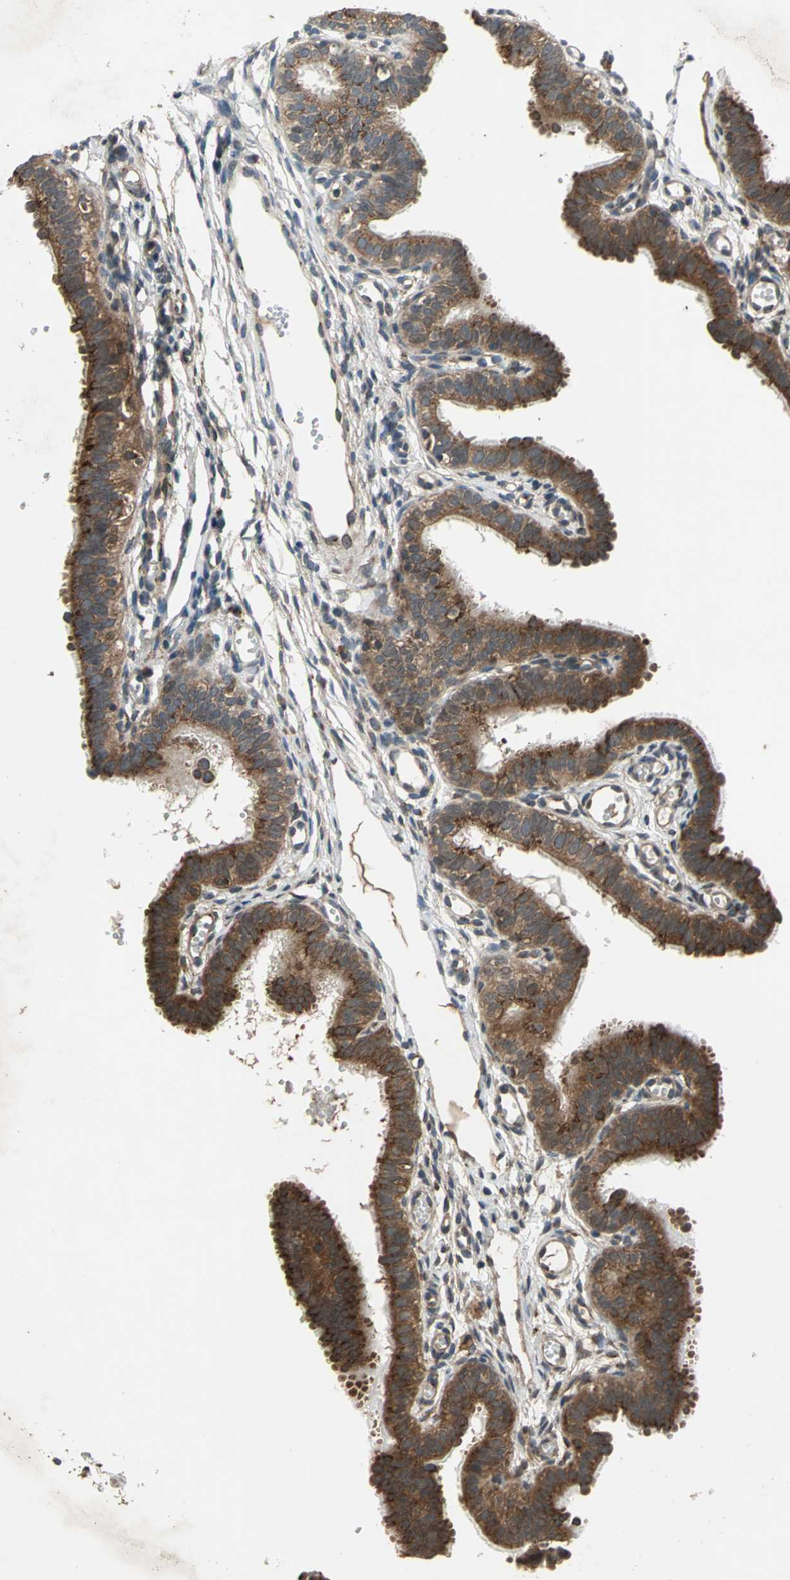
{"staining": {"intensity": "strong", "quantity": ">75%", "location": "cytoplasmic/membranous"}, "tissue": "fallopian tube", "cell_type": "Glandular cells", "image_type": "normal", "snomed": [{"axis": "morphology", "description": "Normal tissue, NOS"}, {"axis": "topography", "description": "Fallopian tube"}, {"axis": "topography", "description": "Placenta"}], "caption": "DAB immunohistochemical staining of benign fallopian tube exhibits strong cytoplasmic/membranous protein positivity in approximately >75% of glandular cells. (Brightfield microscopy of DAB IHC at high magnification).", "gene": "NFKBIE", "patient": {"sex": "female", "age": 34}}